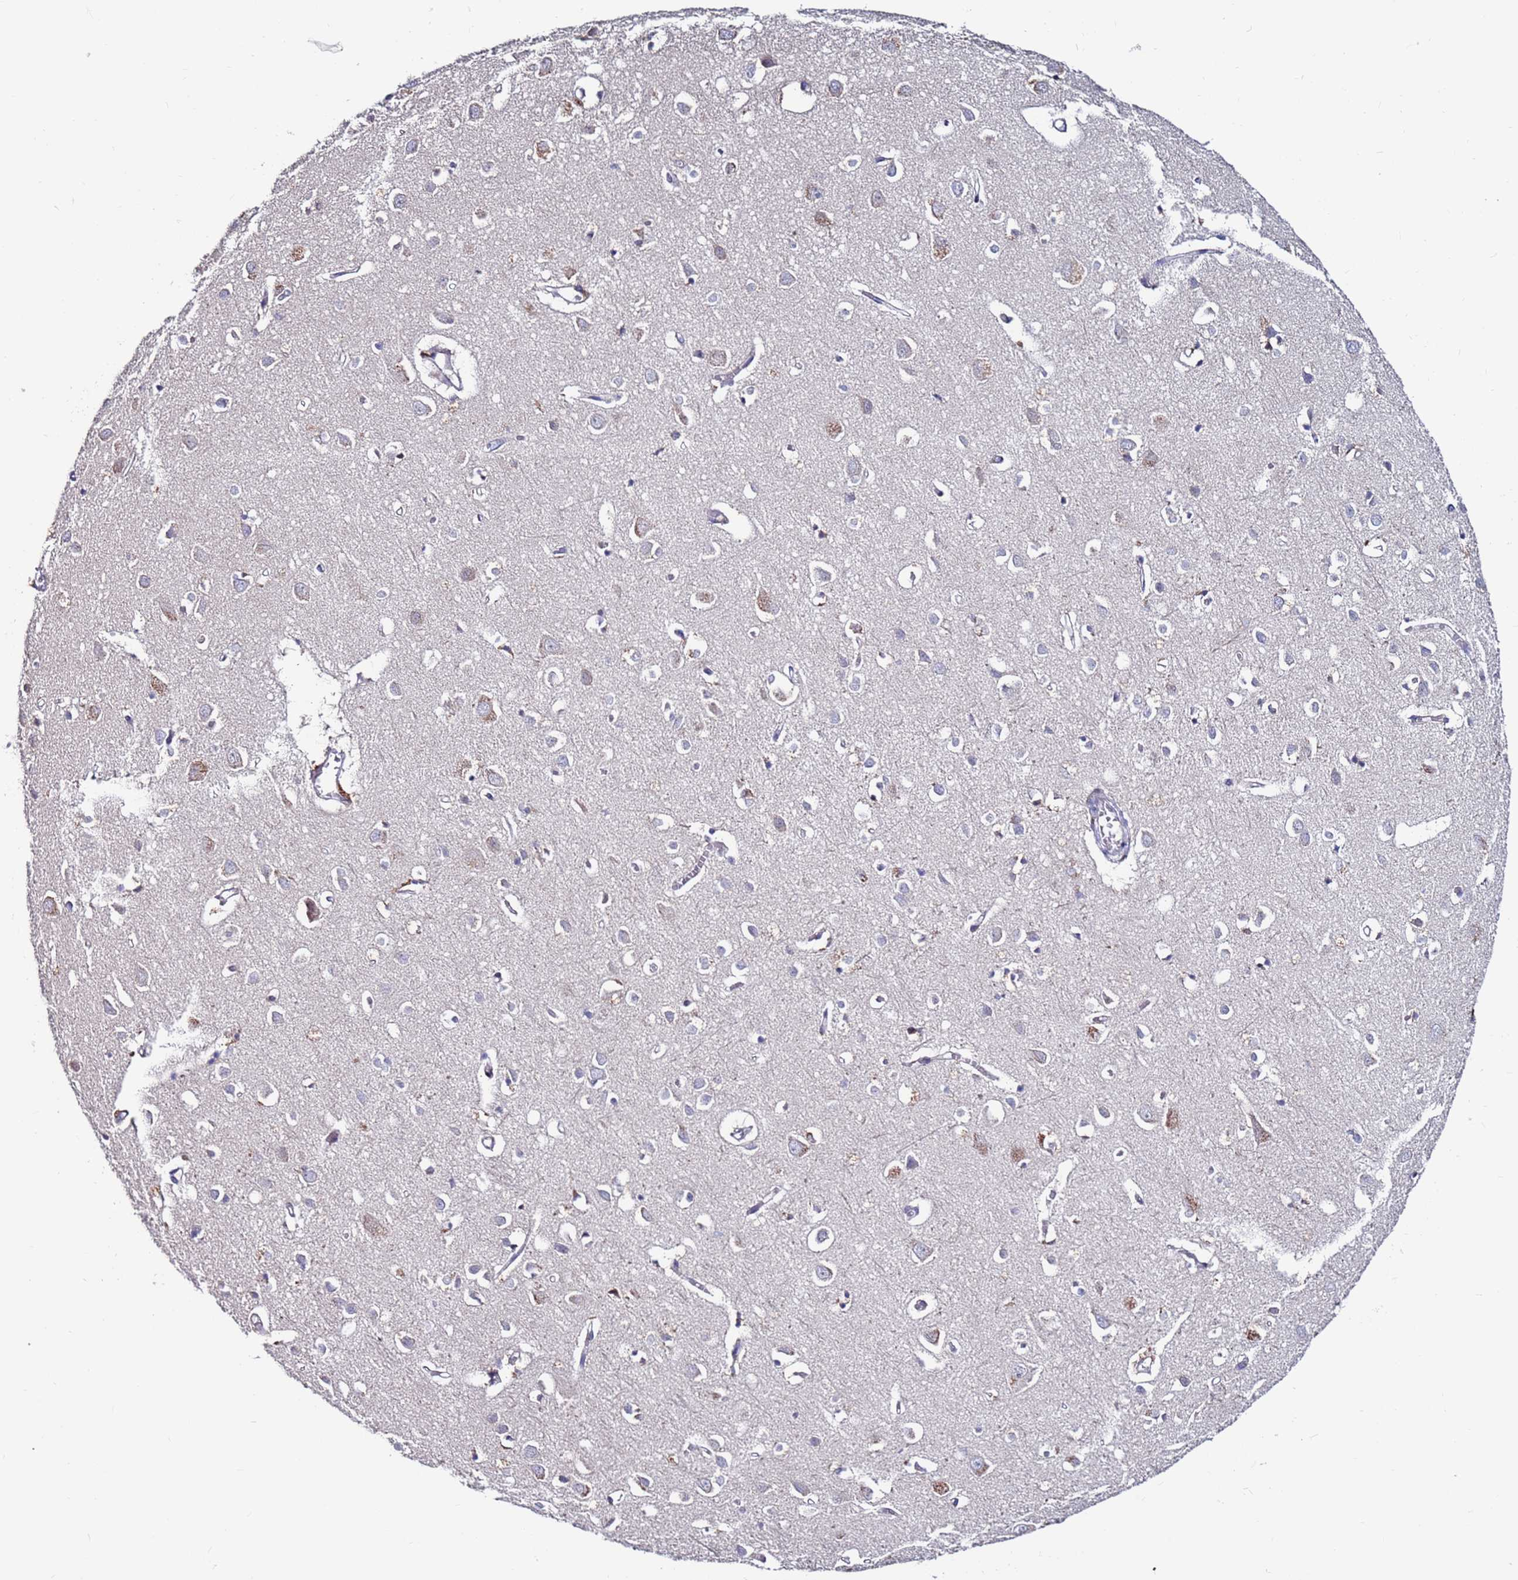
{"staining": {"intensity": "negative", "quantity": "none", "location": "none"}, "tissue": "cerebral cortex", "cell_type": "Endothelial cells", "image_type": "normal", "snomed": [{"axis": "morphology", "description": "Normal tissue, NOS"}, {"axis": "topography", "description": "Cerebral cortex"}], "caption": "Immunohistochemistry histopathology image of benign cerebral cortex stained for a protein (brown), which shows no expression in endothelial cells. The staining was performed using DAB to visualize the protein expression in brown, while the nuclei were stained in blue with hematoxylin (Magnification: 20x).", "gene": "FBXO27", "patient": {"sex": "female", "age": 64}}